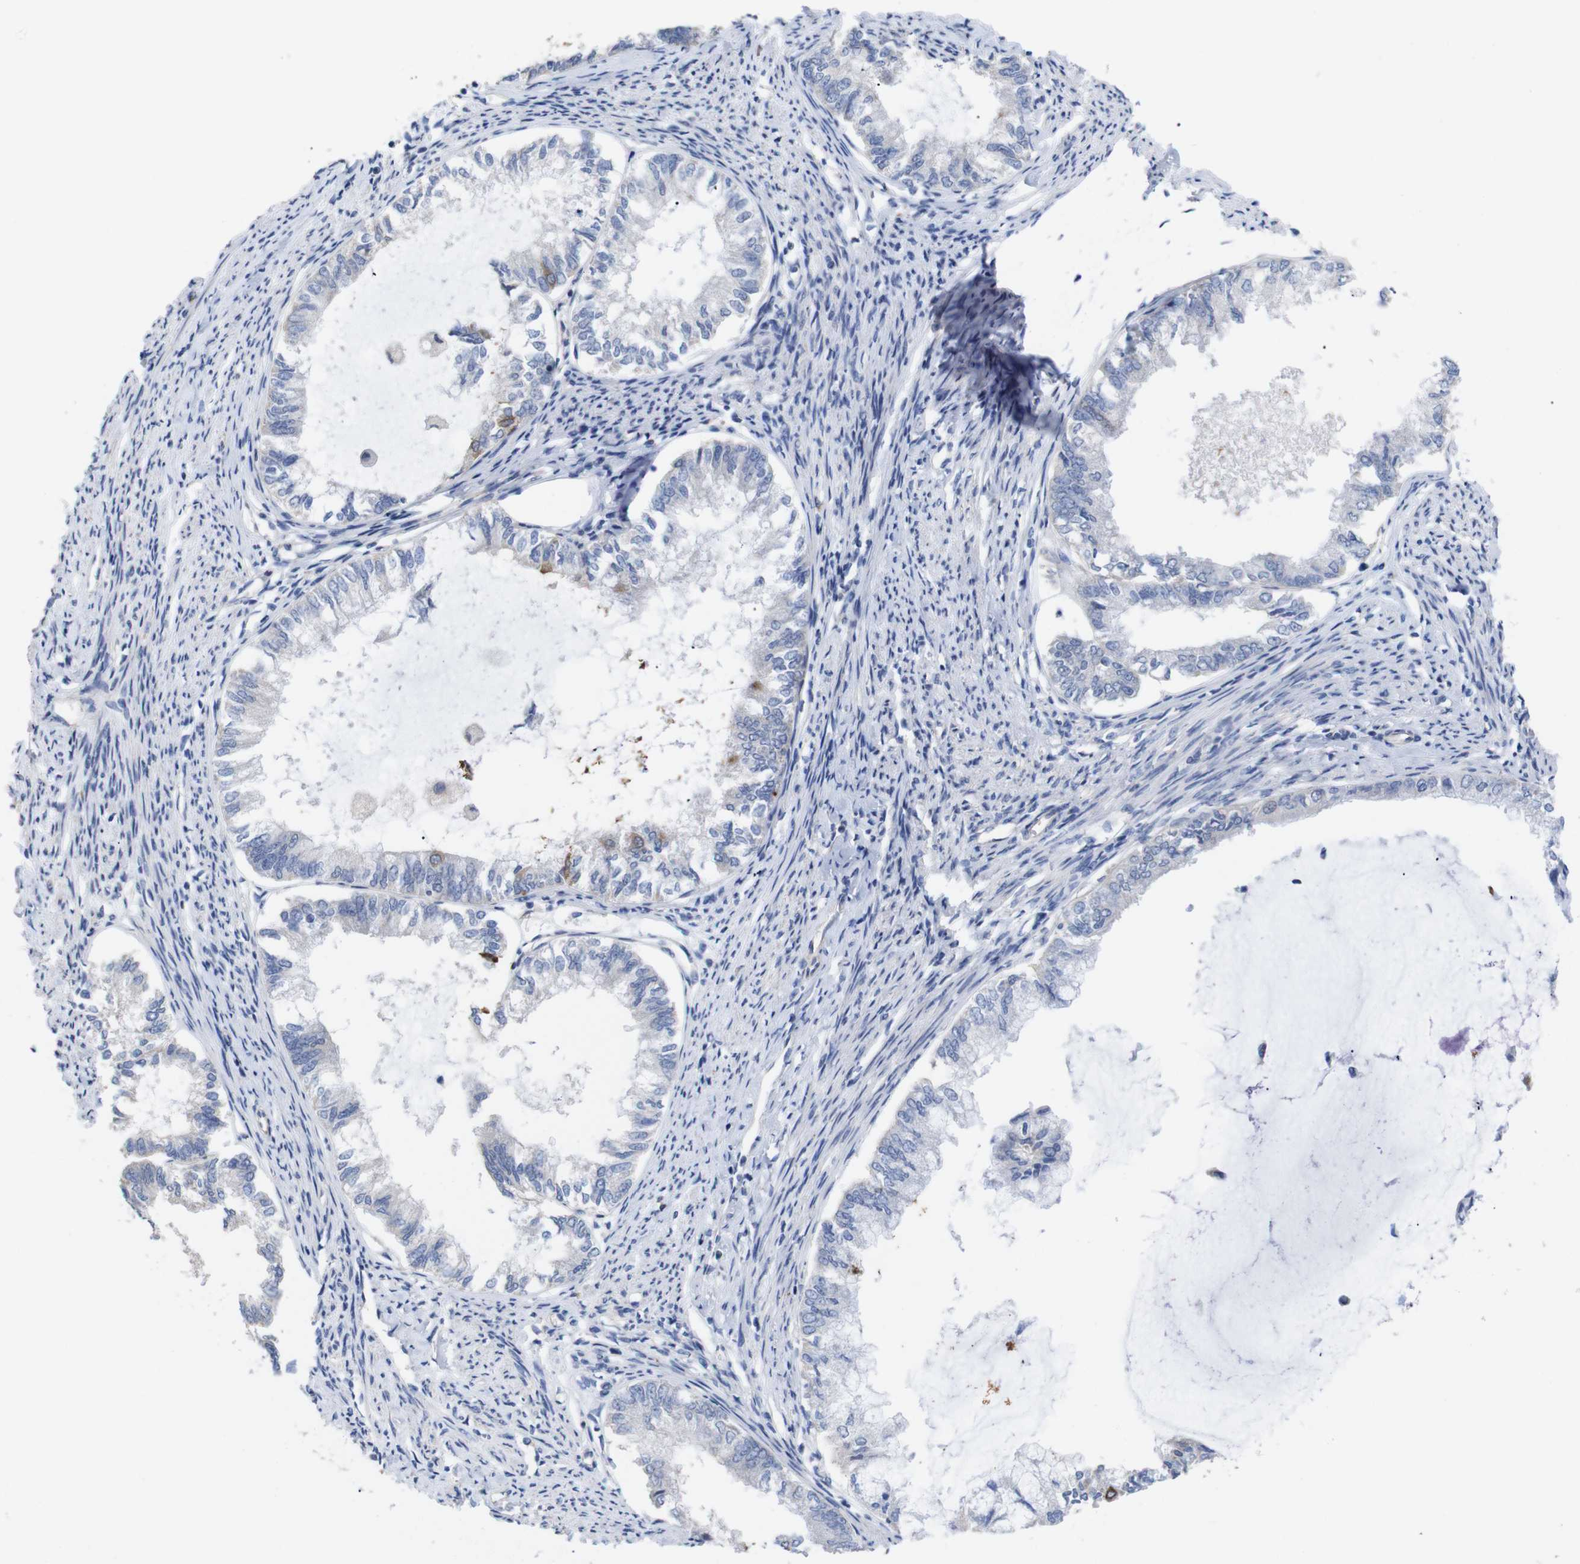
{"staining": {"intensity": "moderate", "quantity": "<25%", "location": "cytoplasmic/membranous"}, "tissue": "endometrial cancer", "cell_type": "Tumor cells", "image_type": "cancer", "snomed": [{"axis": "morphology", "description": "Adenocarcinoma, NOS"}, {"axis": "topography", "description": "Endometrium"}], "caption": "Protein expression analysis of human endometrial cancer (adenocarcinoma) reveals moderate cytoplasmic/membranous positivity in about <25% of tumor cells.", "gene": "USH1C", "patient": {"sex": "female", "age": 86}}